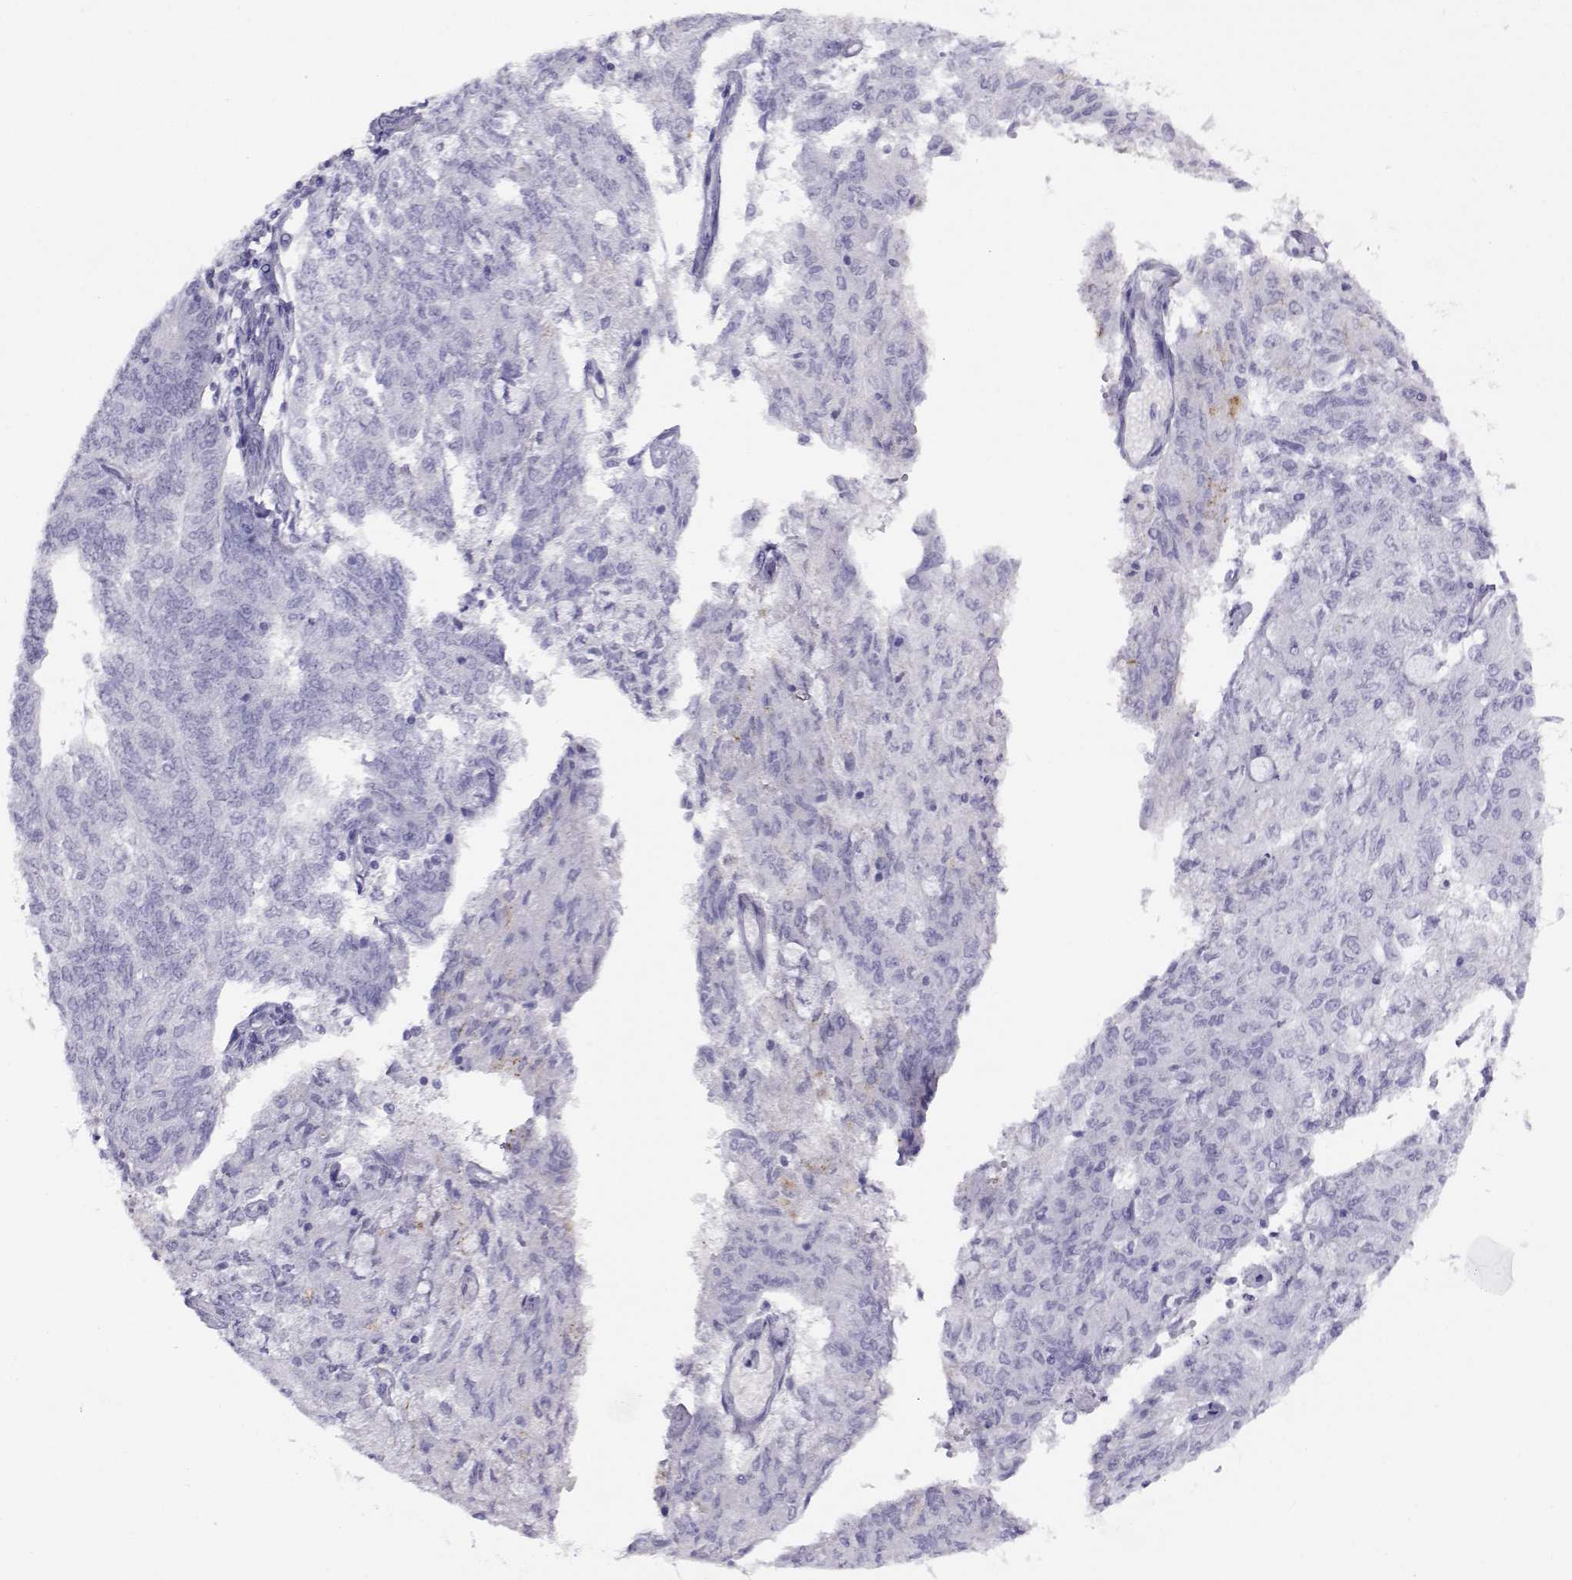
{"staining": {"intensity": "negative", "quantity": "none", "location": "none"}, "tissue": "endometrial cancer", "cell_type": "Tumor cells", "image_type": "cancer", "snomed": [{"axis": "morphology", "description": "Adenocarcinoma, NOS"}, {"axis": "topography", "description": "Endometrium"}], "caption": "Protein analysis of endometrial cancer demonstrates no significant positivity in tumor cells.", "gene": "RHOXF2", "patient": {"sex": "female", "age": 82}}